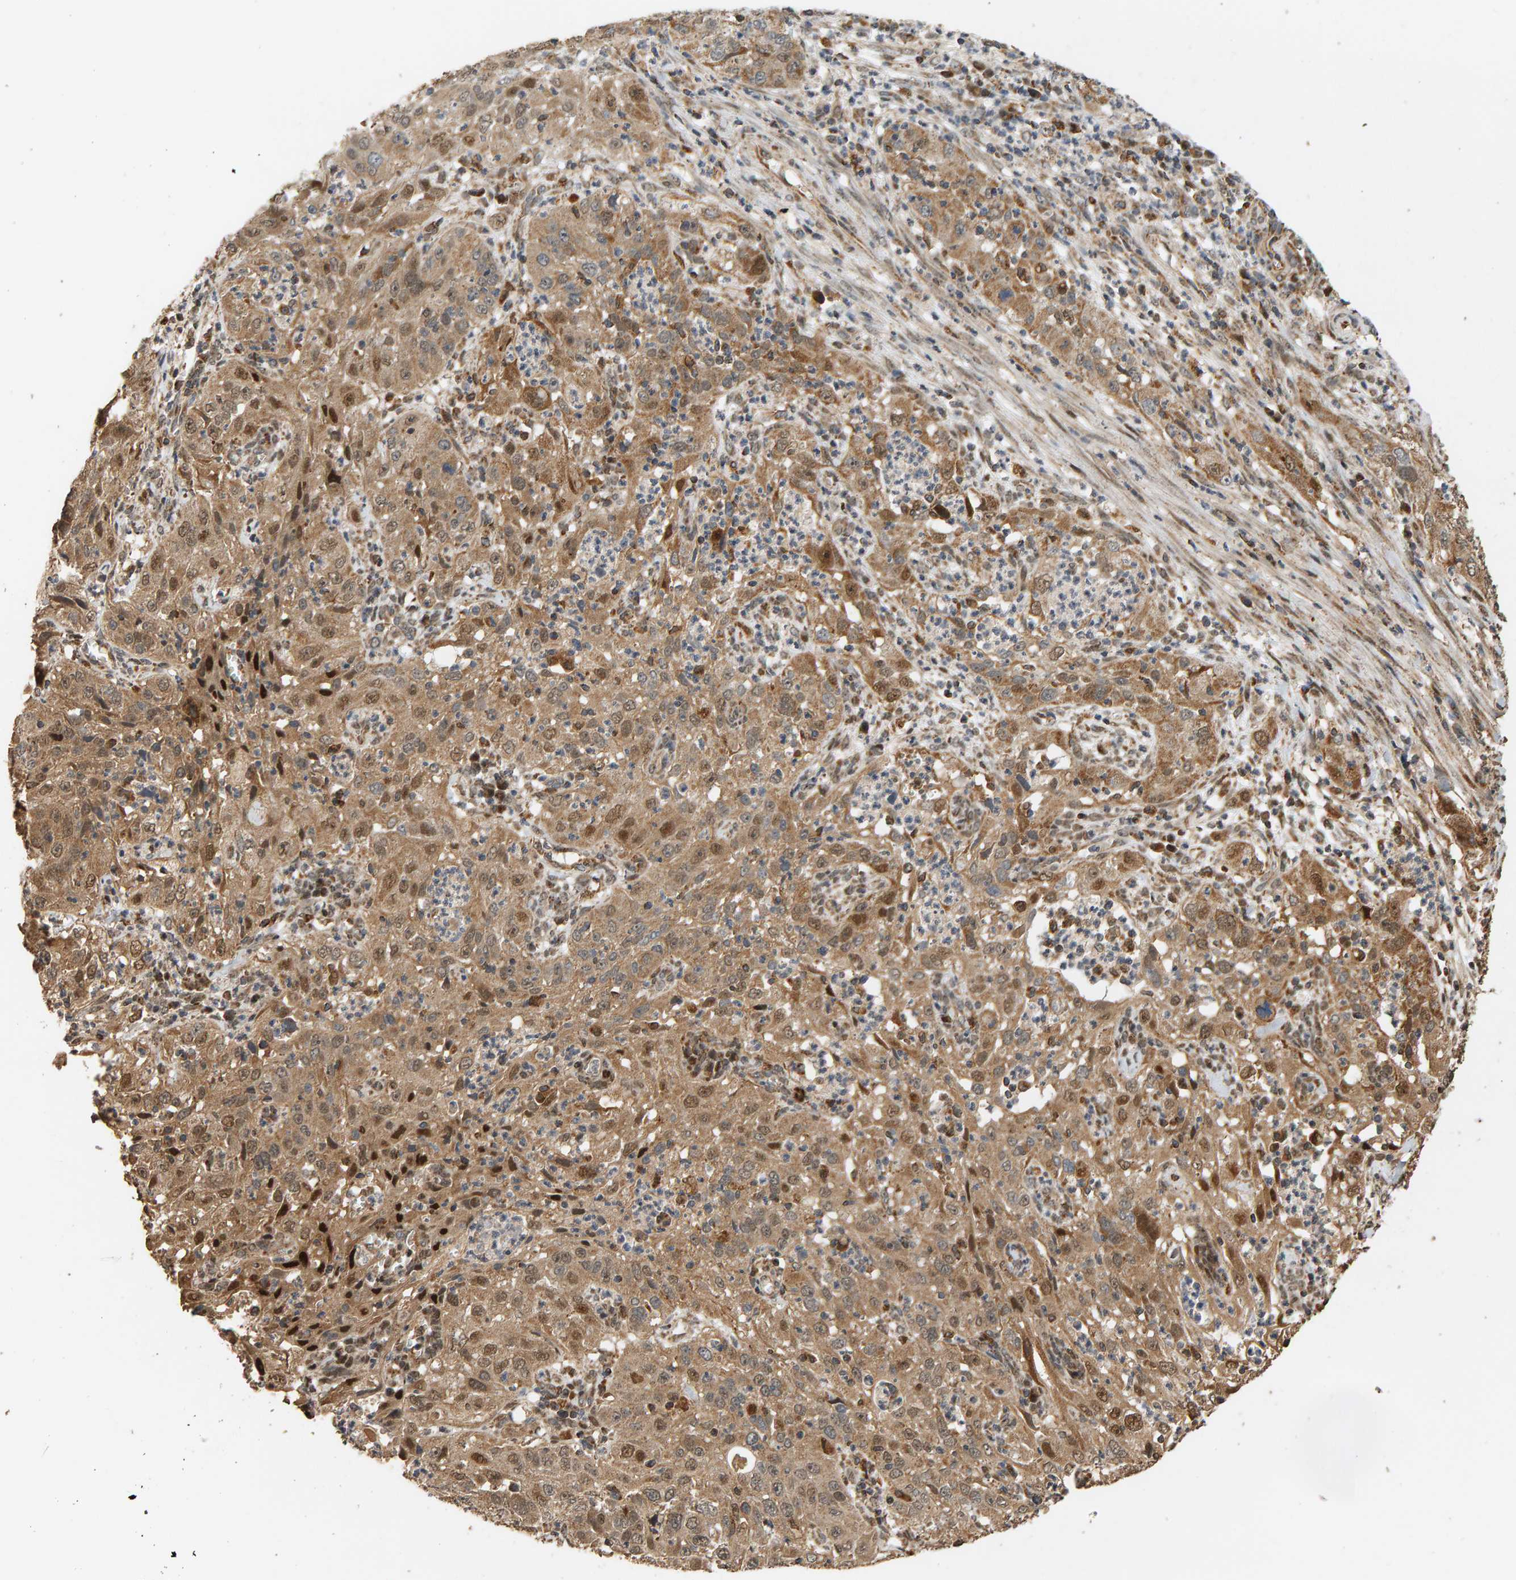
{"staining": {"intensity": "moderate", "quantity": ">75%", "location": "cytoplasmic/membranous,nuclear"}, "tissue": "cervical cancer", "cell_type": "Tumor cells", "image_type": "cancer", "snomed": [{"axis": "morphology", "description": "Squamous cell carcinoma, NOS"}, {"axis": "topography", "description": "Cervix"}], "caption": "This photomicrograph demonstrates immunohistochemistry (IHC) staining of human squamous cell carcinoma (cervical), with medium moderate cytoplasmic/membranous and nuclear staining in approximately >75% of tumor cells.", "gene": "GSTK1", "patient": {"sex": "female", "age": 32}}